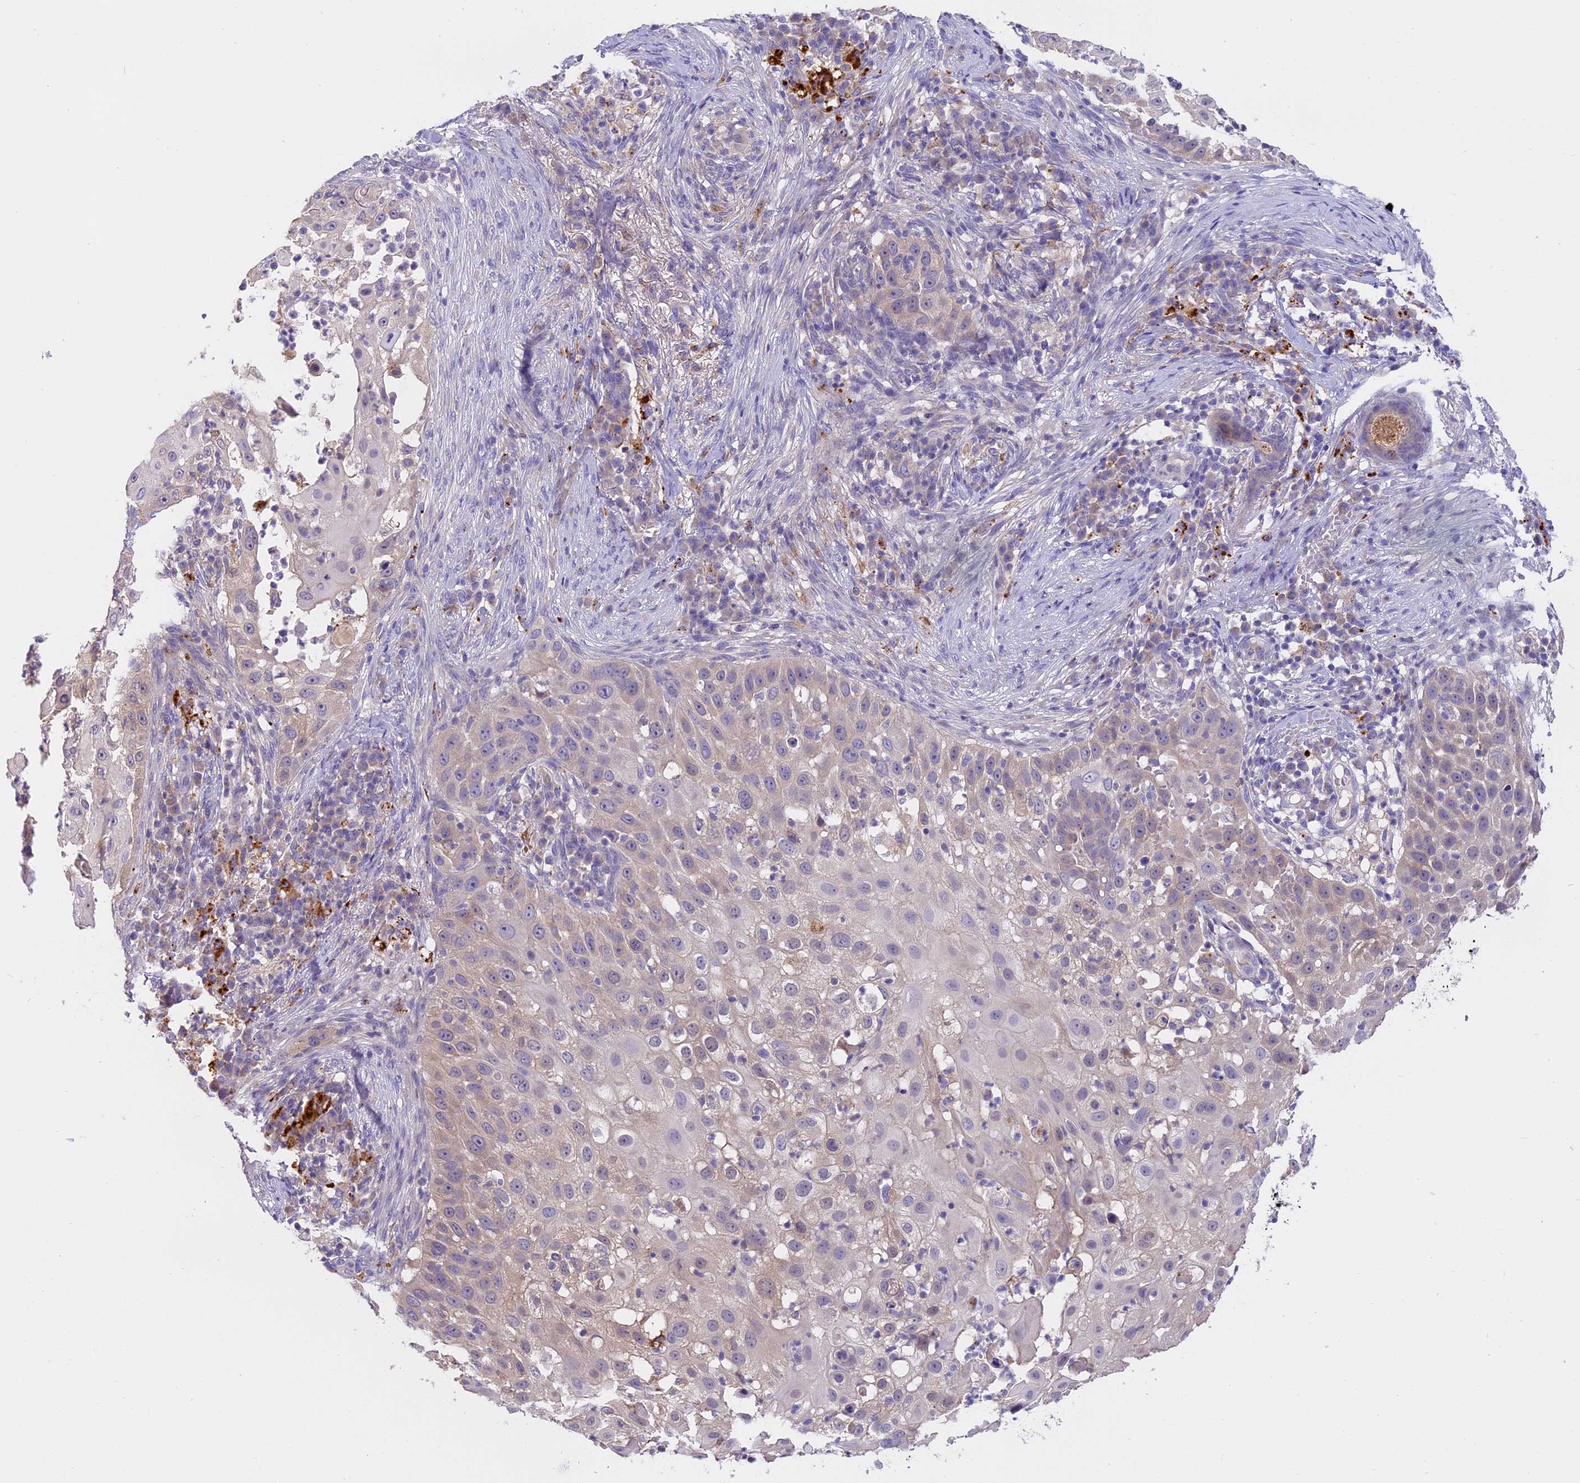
{"staining": {"intensity": "weak", "quantity": "<25%", "location": "cytoplasmic/membranous"}, "tissue": "skin cancer", "cell_type": "Tumor cells", "image_type": "cancer", "snomed": [{"axis": "morphology", "description": "Squamous cell carcinoma, NOS"}, {"axis": "topography", "description": "Skin"}], "caption": "DAB (3,3'-diaminobenzidine) immunohistochemical staining of squamous cell carcinoma (skin) shows no significant expression in tumor cells. (DAB immunohistochemistry with hematoxylin counter stain).", "gene": "LYPD6", "patient": {"sex": "female", "age": 44}}